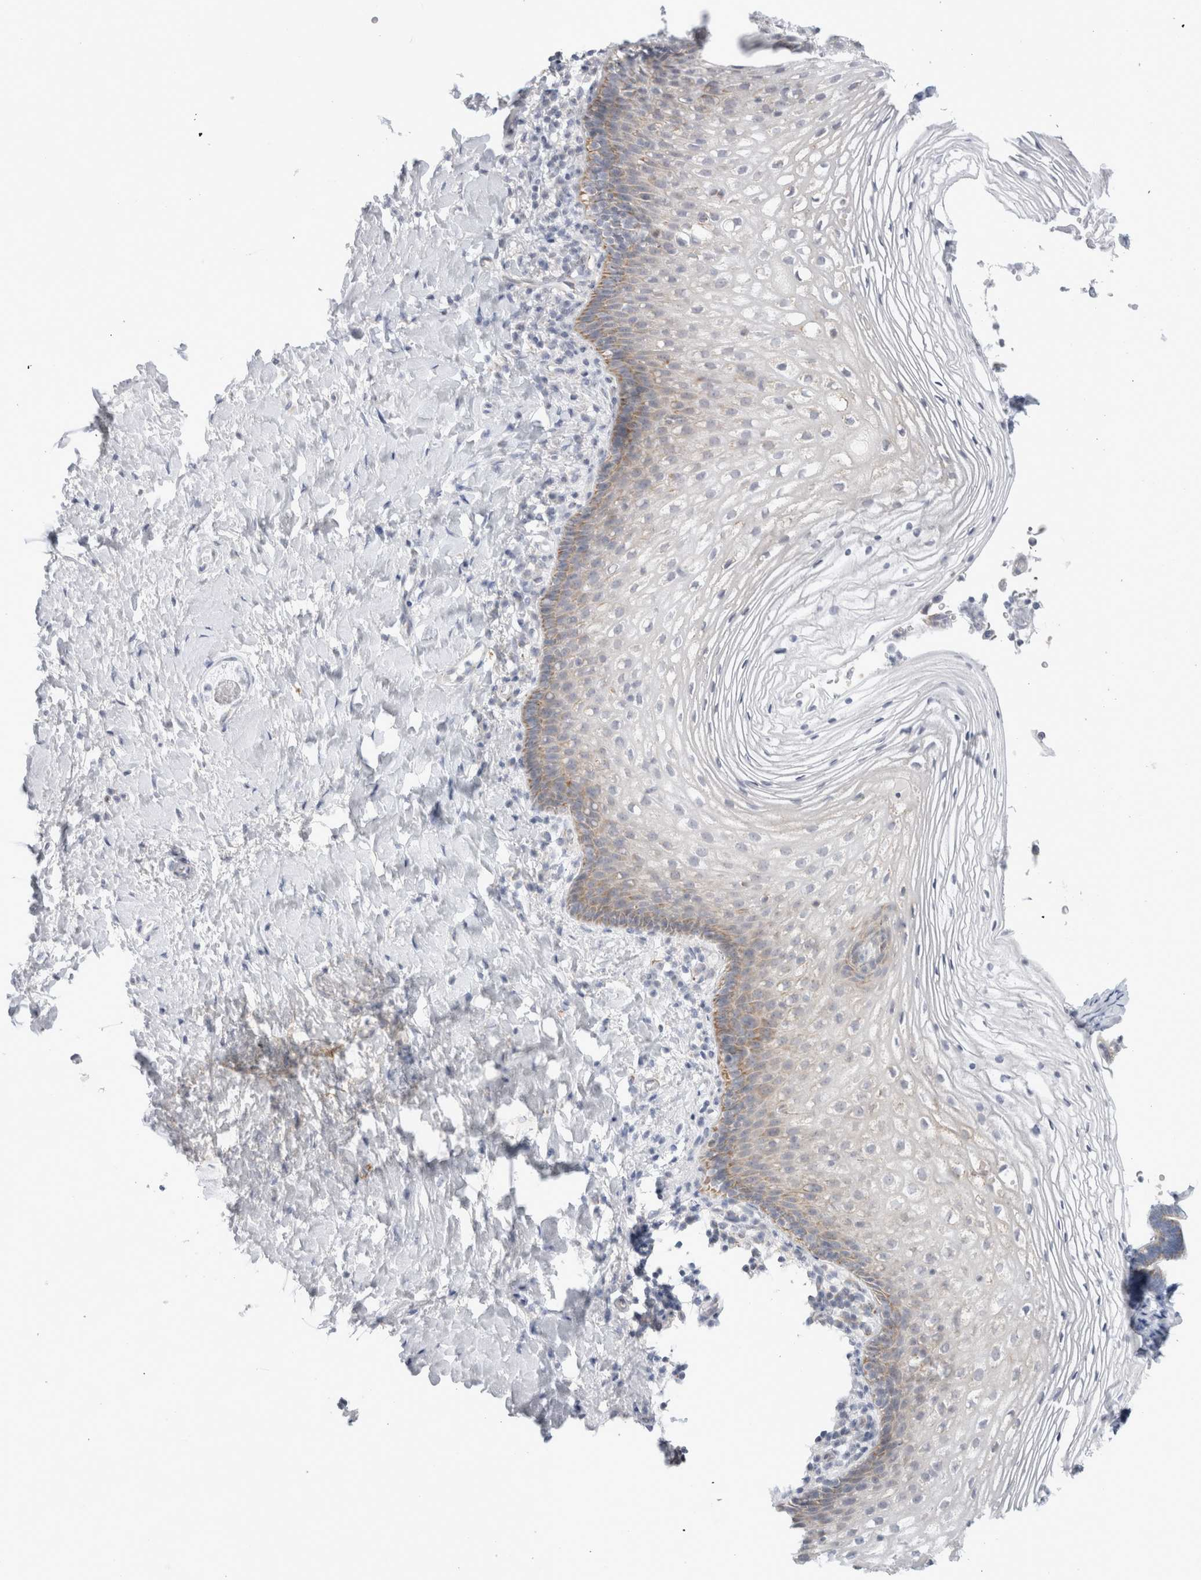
{"staining": {"intensity": "moderate", "quantity": "<25%", "location": "cytoplasmic/membranous"}, "tissue": "vagina", "cell_type": "Squamous epithelial cells", "image_type": "normal", "snomed": [{"axis": "morphology", "description": "Normal tissue, NOS"}, {"axis": "topography", "description": "Vagina"}], "caption": "Brown immunohistochemical staining in unremarkable human vagina exhibits moderate cytoplasmic/membranous expression in about <25% of squamous epithelial cells. The staining was performed using DAB, with brown indicating positive protein expression. Nuclei are stained blue with hematoxylin.", "gene": "FAHD1", "patient": {"sex": "female", "age": 60}}